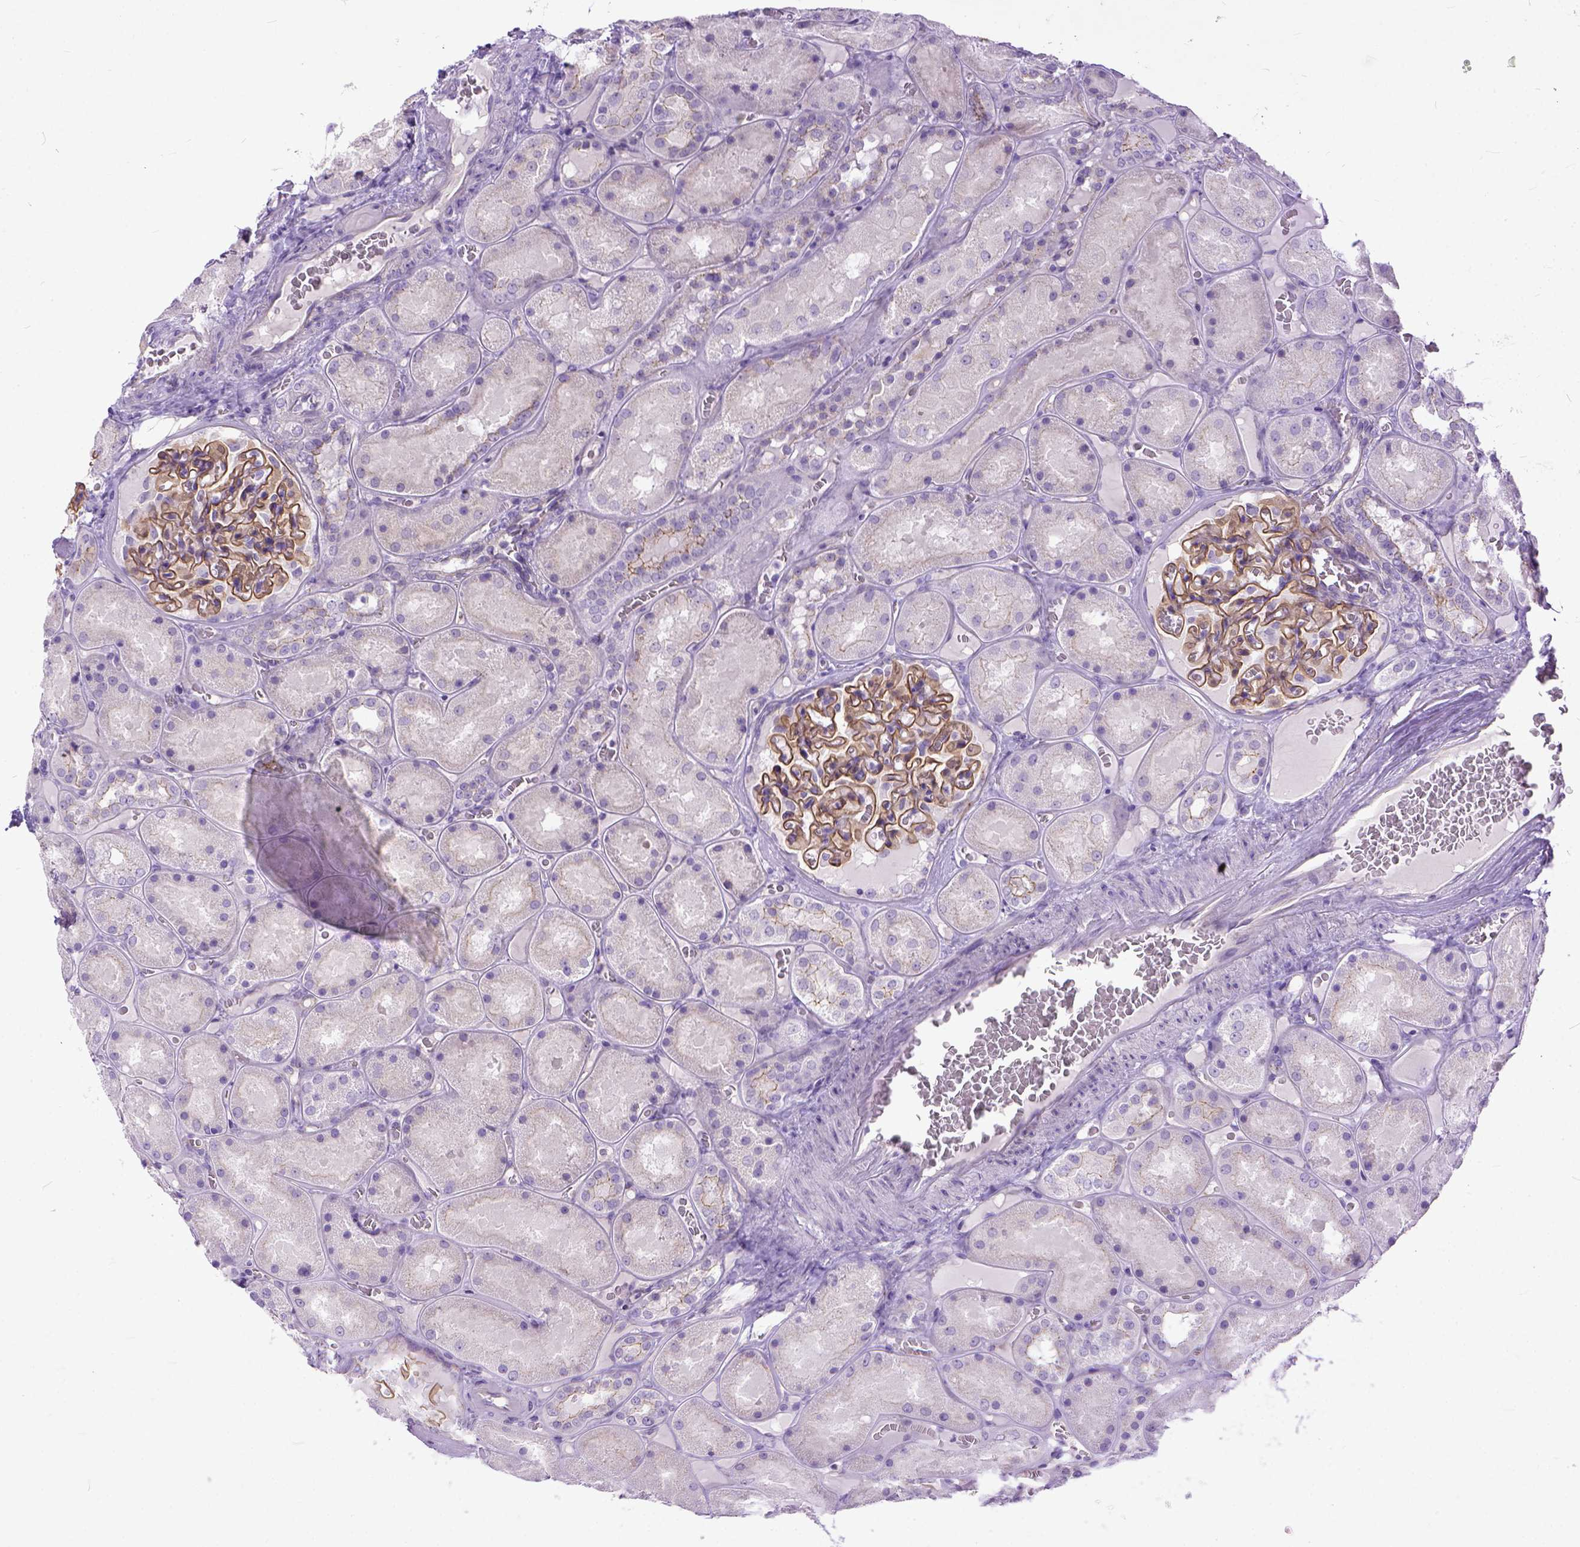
{"staining": {"intensity": "moderate", "quantity": "25%-75%", "location": "cytoplasmic/membranous"}, "tissue": "kidney", "cell_type": "Cells in glomeruli", "image_type": "normal", "snomed": [{"axis": "morphology", "description": "Normal tissue, NOS"}, {"axis": "topography", "description": "Kidney"}], "caption": "The image reveals staining of normal kidney, revealing moderate cytoplasmic/membranous protein expression (brown color) within cells in glomeruli.", "gene": "ADGRF1", "patient": {"sex": "male", "age": 73}}